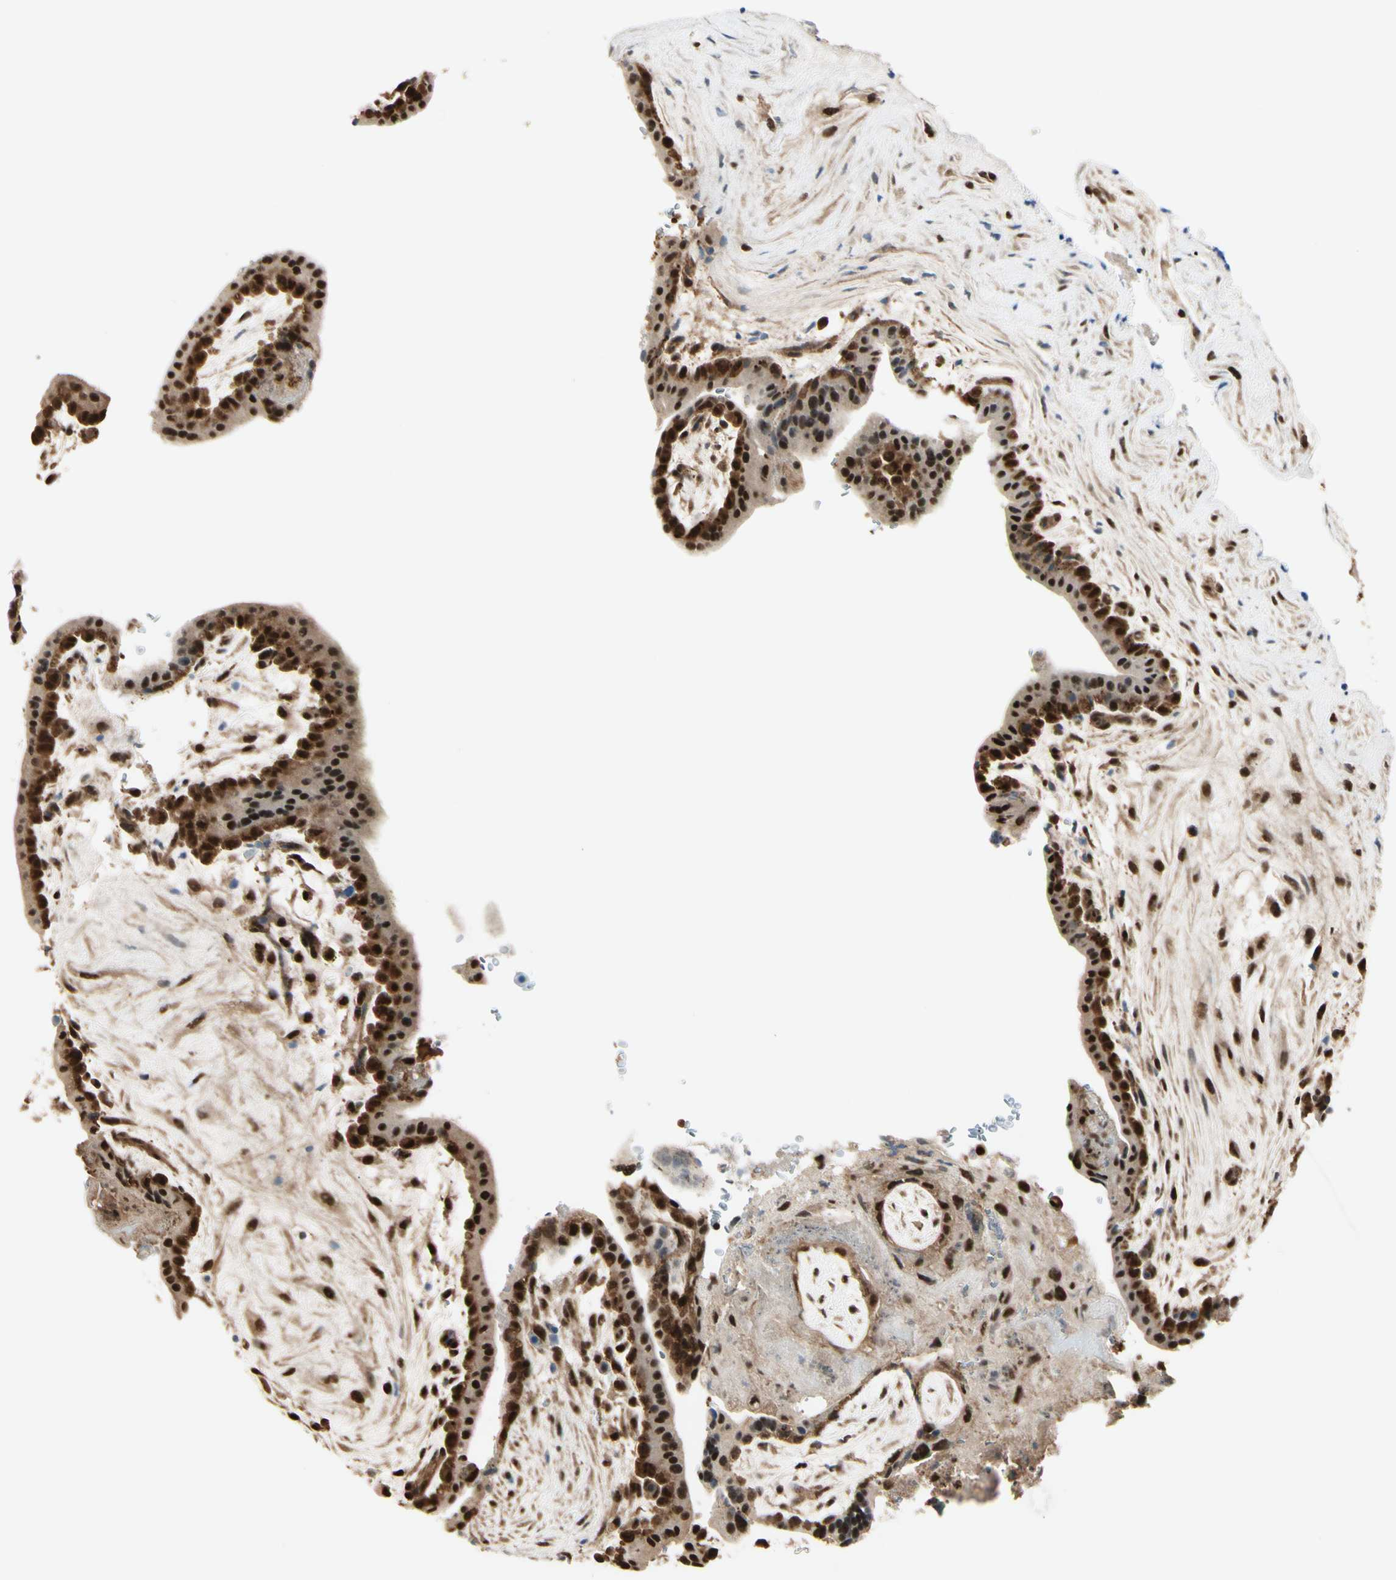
{"staining": {"intensity": "strong", "quantity": ">75%", "location": "nuclear"}, "tissue": "placenta", "cell_type": "Decidual cells", "image_type": "normal", "snomed": [{"axis": "morphology", "description": "Normal tissue, NOS"}, {"axis": "topography", "description": "Placenta"}], "caption": "Protein staining of normal placenta exhibits strong nuclear expression in about >75% of decidual cells.", "gene": "HSF1", "patient": {"sex": "female", "age": 35}}